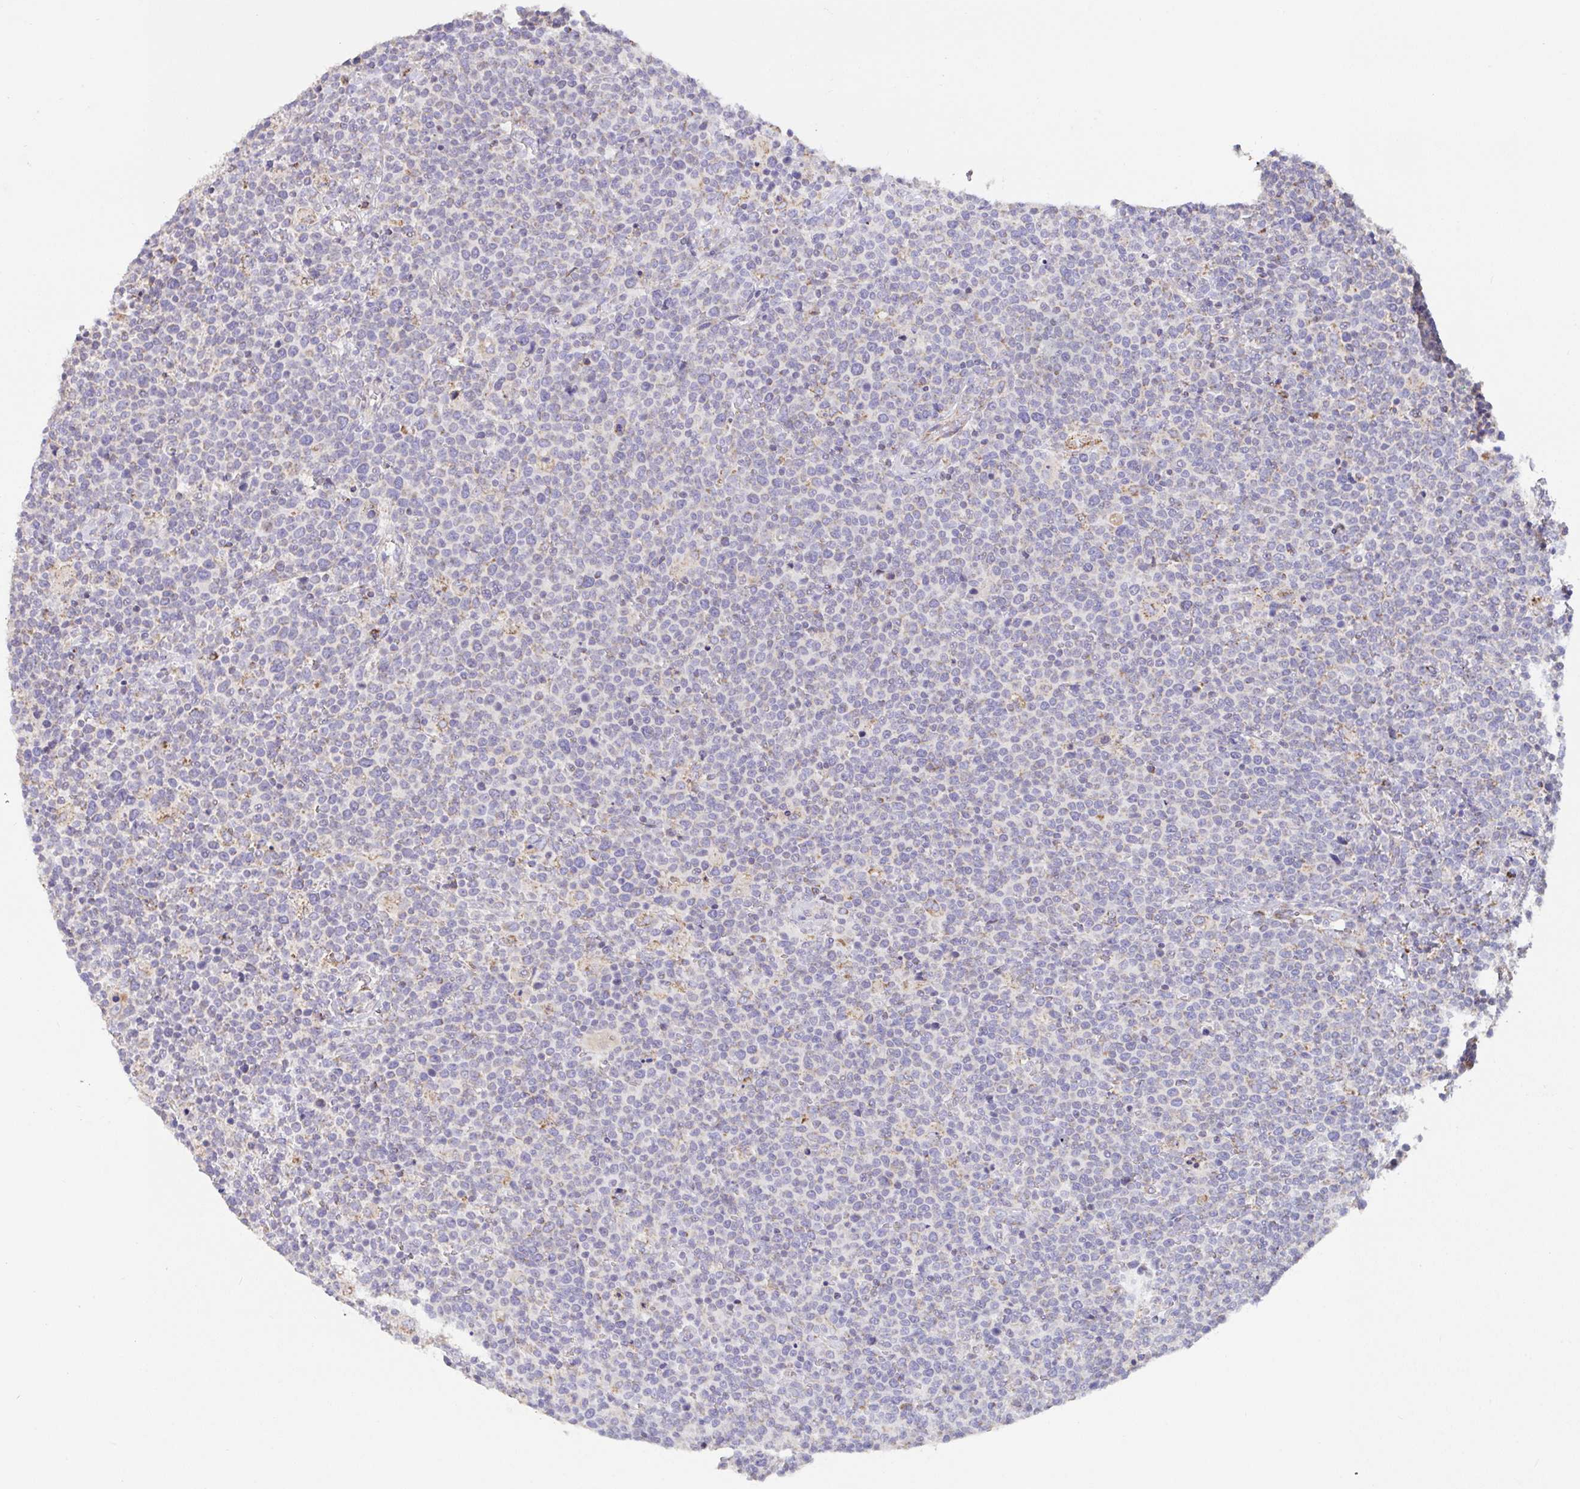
{"staining": {"intensity": "negative", "quantity": "none", "location": "none"}, "tissue": "lymphoma", "cell_type": "Tumor cells", "image_type": "cancer", "snomed": [{"axis": "morphology", "description": "Malignant lymphoma, non-Hodgkin's type, High grade"}, {"axis": "topography", "description": "Lymph node"}], "caption": "Lymphoma was stained to show a protein in brown. There is no significant expression in tumor cells. The staining was performed using DAB to visualize the protein expression in brown, while the nuclei were stained in blue with hematoxylin (Magnification: 20x).", "gene": "DOK7", "patient": {"sex": "male", "age": 61}}